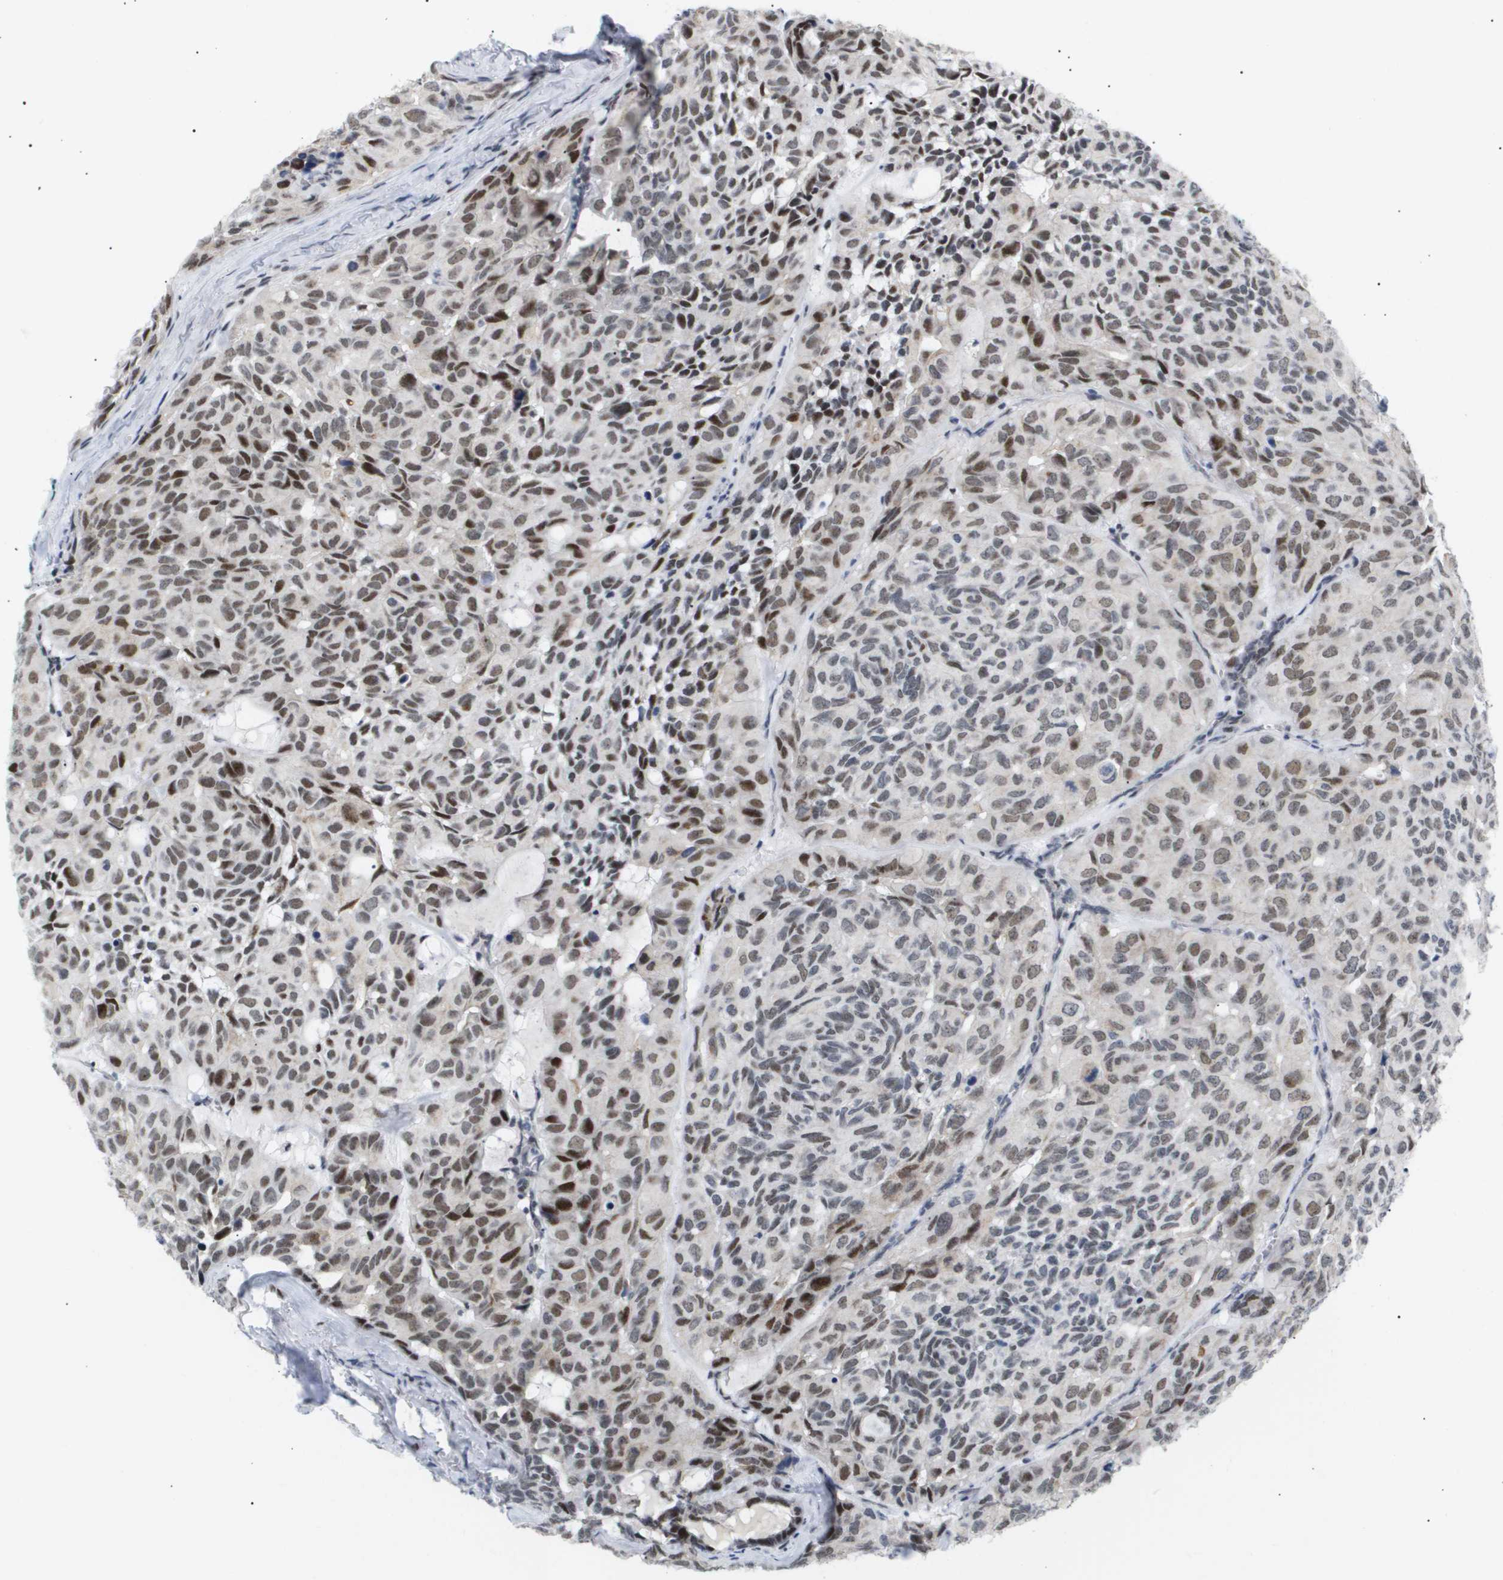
{"staining": {"intensity": "moderate", "quantity": ">75%", "location": "nuclear"}, "tissue": "head and neck cancer", "cell_type": "Tumor cells", "image_type": "cancer", "snomed": [{"axis": "morphology", "description": "Adenocarcinoma, NOS"}, {"axis": "topography", "description": "Salivary gland, NOS"}, {"axis": "topography", "description": "Head-Neck"}], "caption": "Immunohistochemical staining of human adenocarcinoma (head and neck) exhibits moderate nuclear protein expression in about >75% of tumor cells.", "gene": "PPARD", "patient": {"sex": "female", "age": 76}}